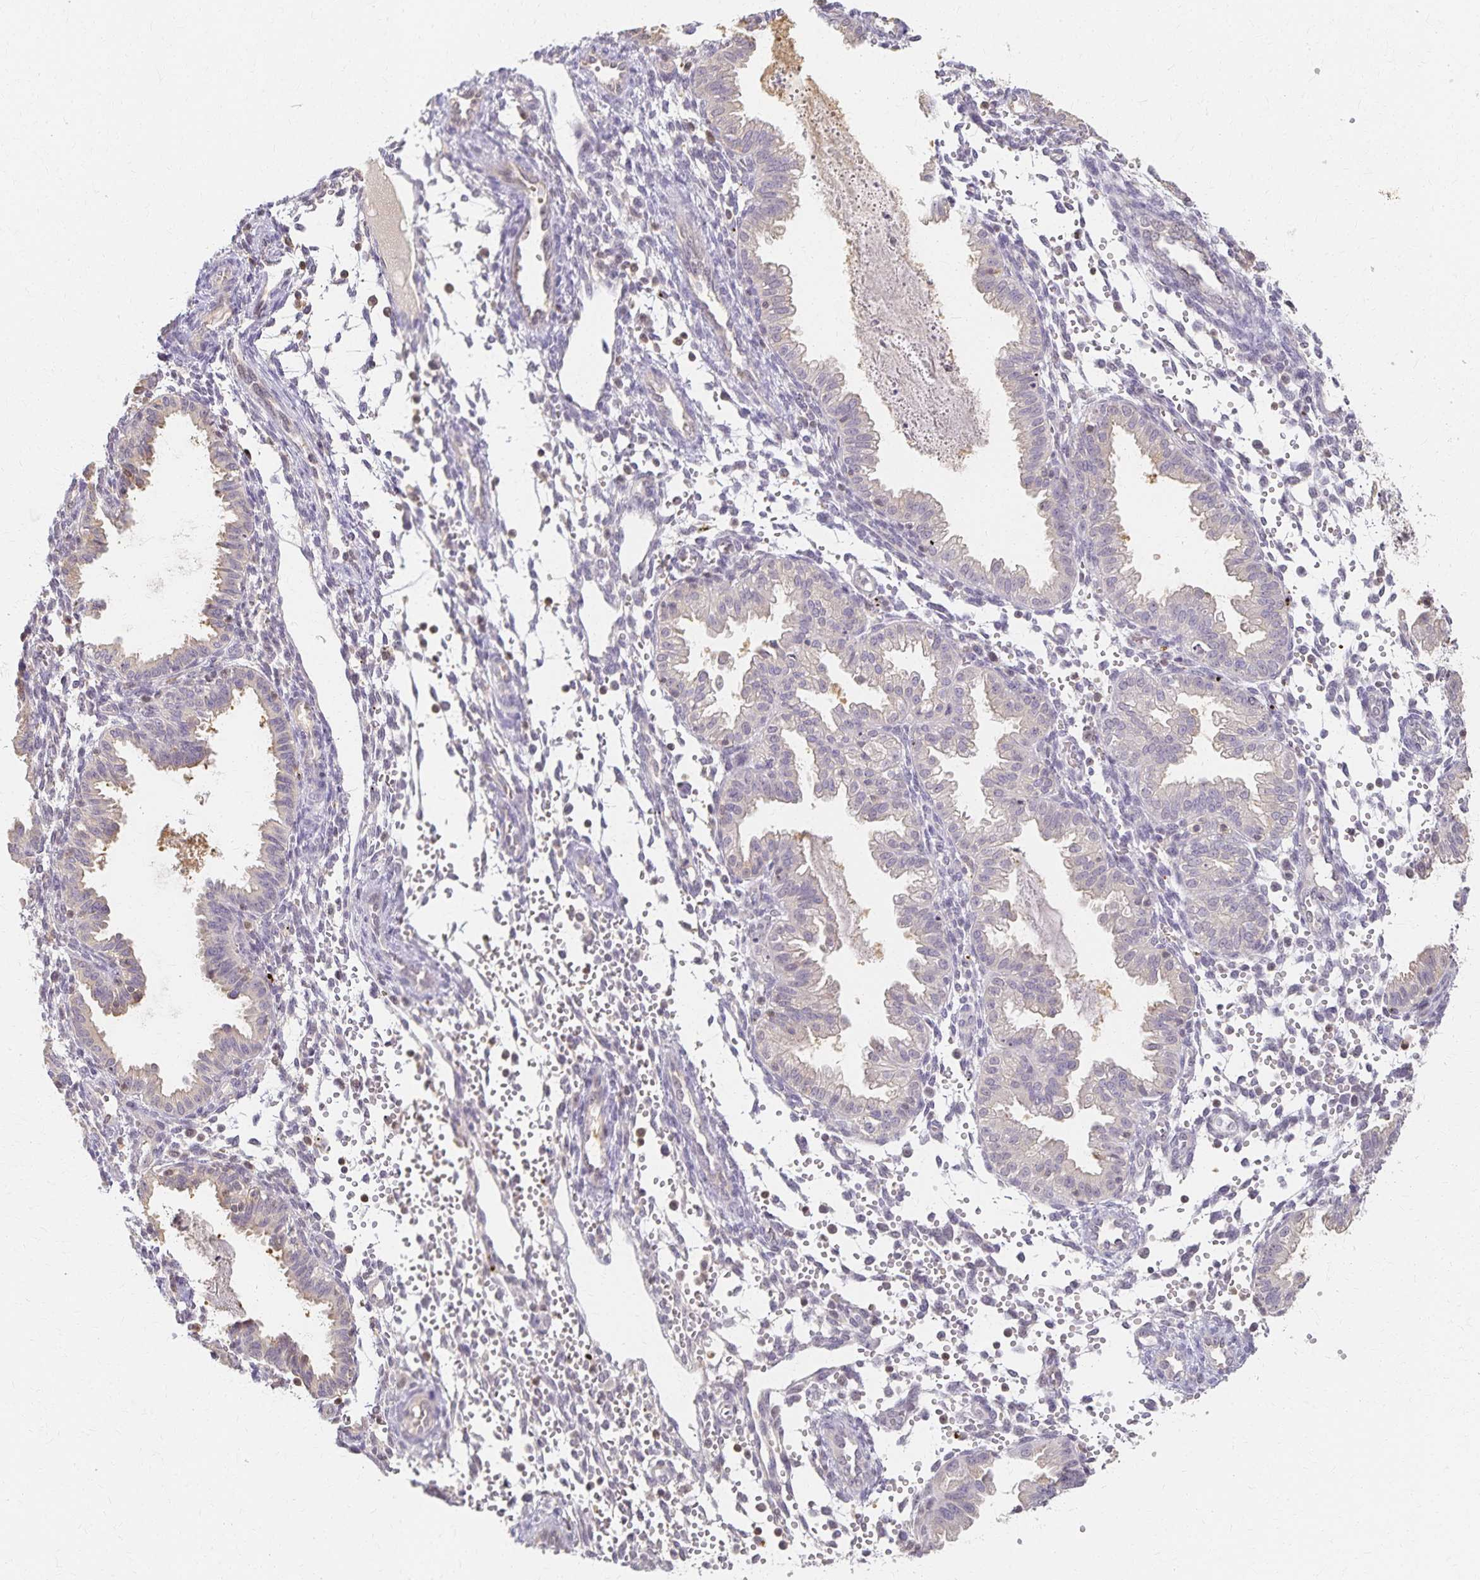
{"staining": {"intensity": "negative", "quantity": "none", "location": "none"}, "tissue": "endometrium", "cell_type": "Cells in endometrial stroma", "image_type": "normal", "snomed": [{"axis": "morphology", "description": "Normal tissue, NOS"}, {"axis": "topography", "description": "Endometrium"}], "caption": "Protein analysis of normal endometrium exhibits no significant staining in cells in endometrial stroma.", "gene": "AZGP1", "patient": {"sex": "female", "age": 33}}